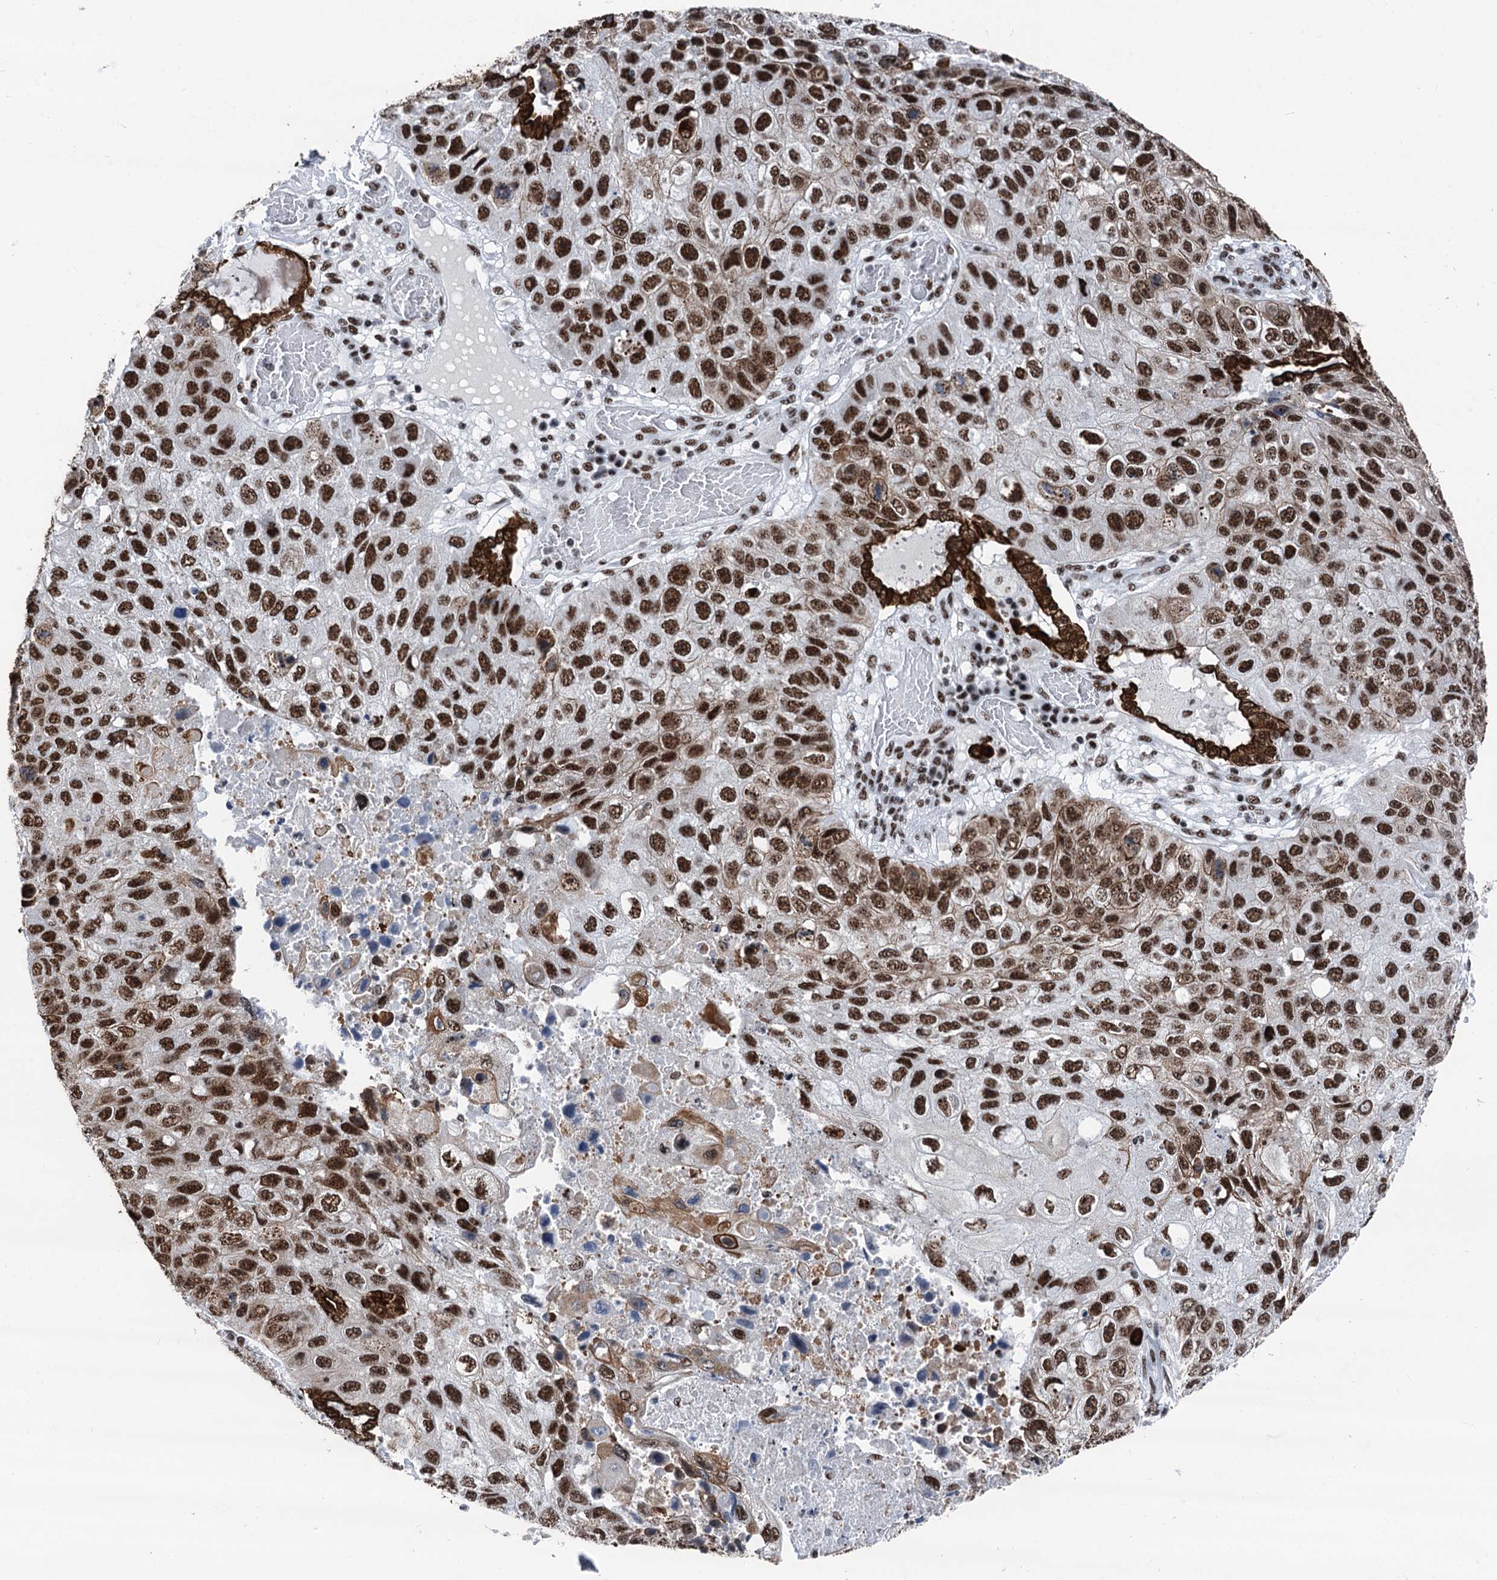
{"staining": {"intensity": "strong", "quantity": ">75%", "location": "nuclear"}, "tissue": "lung cancer", "cell_type": "Tumor cells", "image_type": "cancer", "snomed": [{"axis": "morphology", "description": "Squamous cell carcinoma, NOS"}, {"axis": "topography", "description": "Lung"}], "caption": "High-magnification brightfield microscopy of lung cancer stained with DAB (brown) and counterstained with hematoxylin (blue). tumor cells exhibit strong nuclear expression is seen in about>75% of cells.", "gene": "DDX23", "patient": {"sex": "male", "age": 61}}